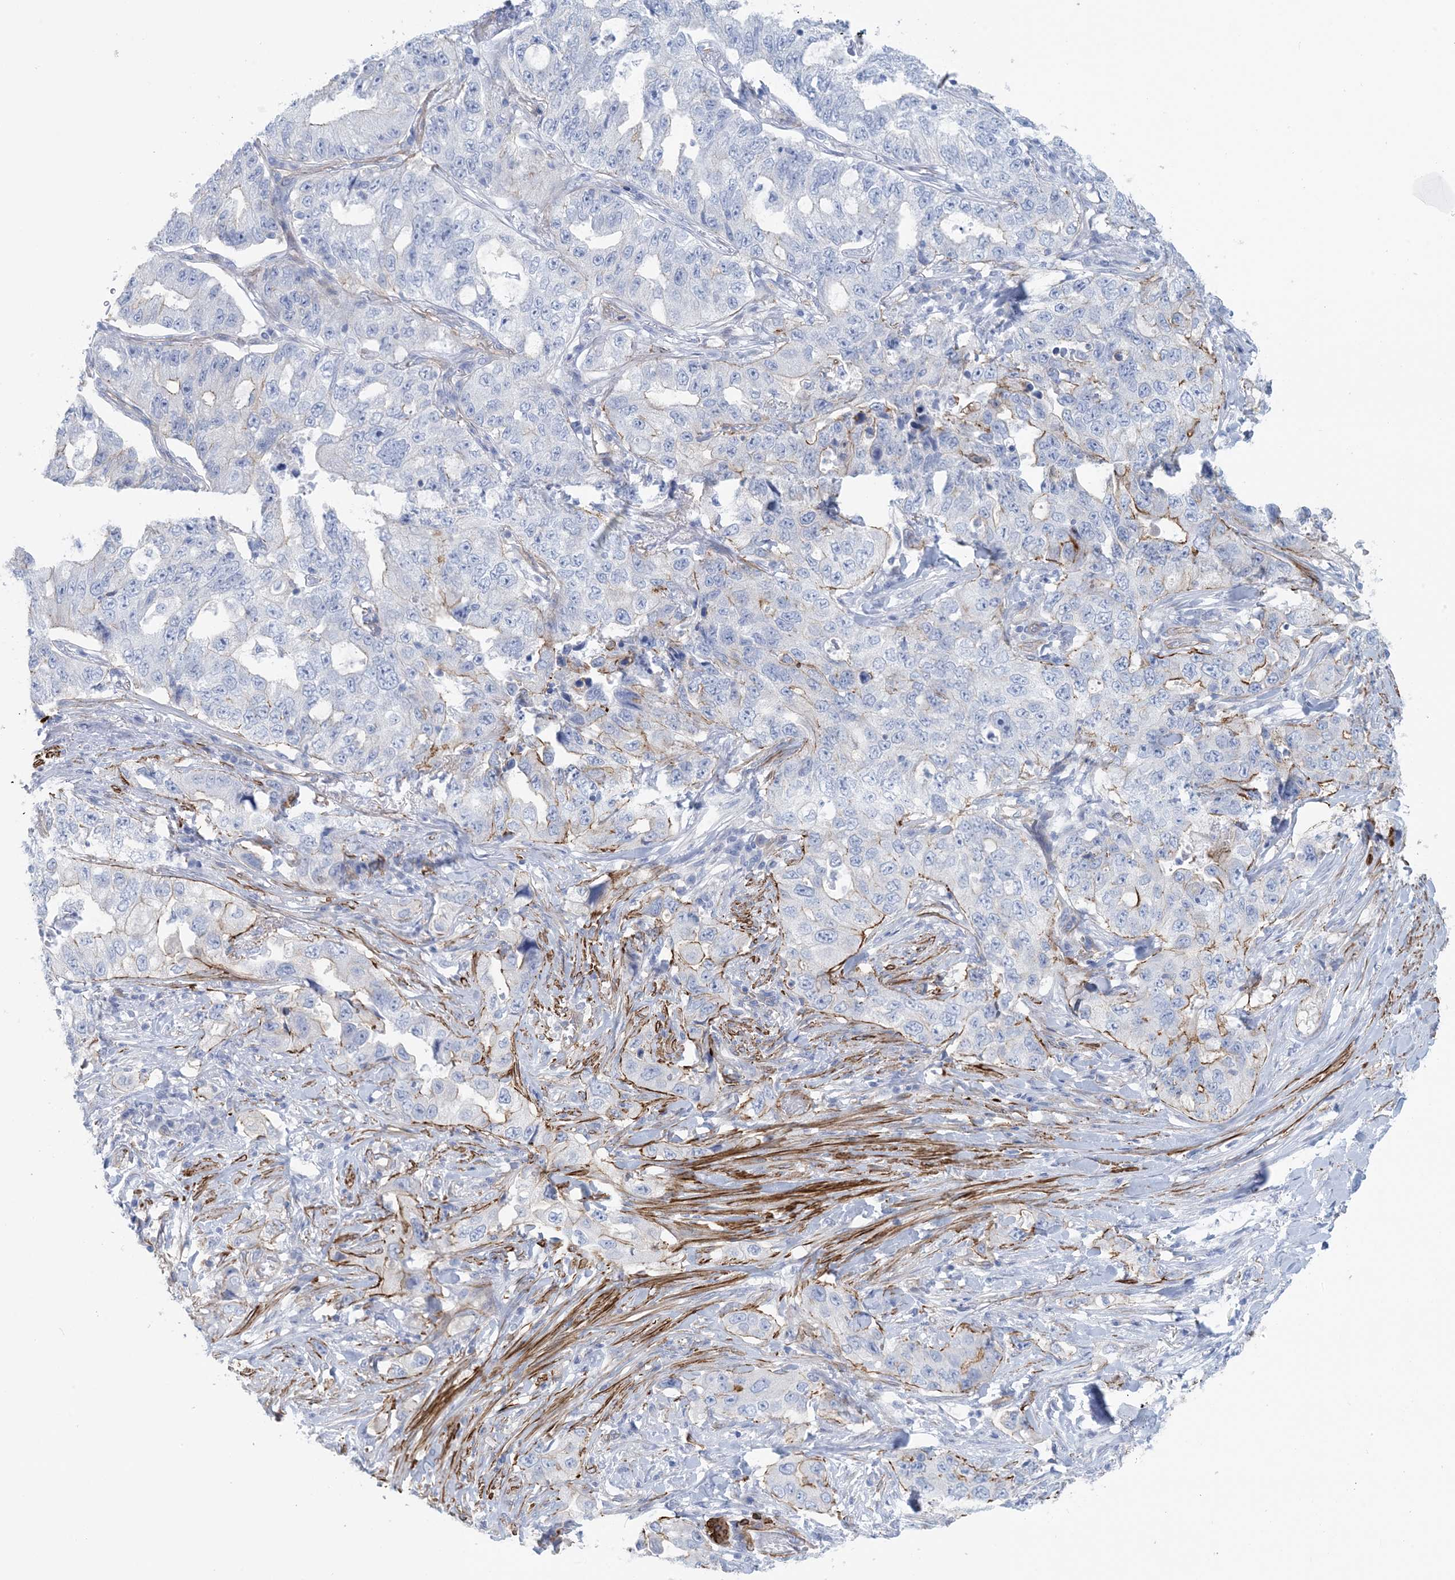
{"staining": {"intensity": "moderate", "quantity": "<25%", "location": "cytoplasmic/membranous"}, "tissue": "lung cancer", "cell_type": "Tumor cells", "image_type": "cancer", "snomed": [{"axis": "morphology", "description": "Adenocarcinoma, NOS"}, {"axis": "topography", "description": "Lung"}], "caption": "High-magnification brightfield microscopy of lung cancer stained with DAB (brown) and counterstained with hematoxylin (blue). tumor cells exhibit moderate cytoplasmic/membranous expression is identified in about<25% of cells.", "gene": "SHANK1", "patient": {"sex": "female", "age": 51}}